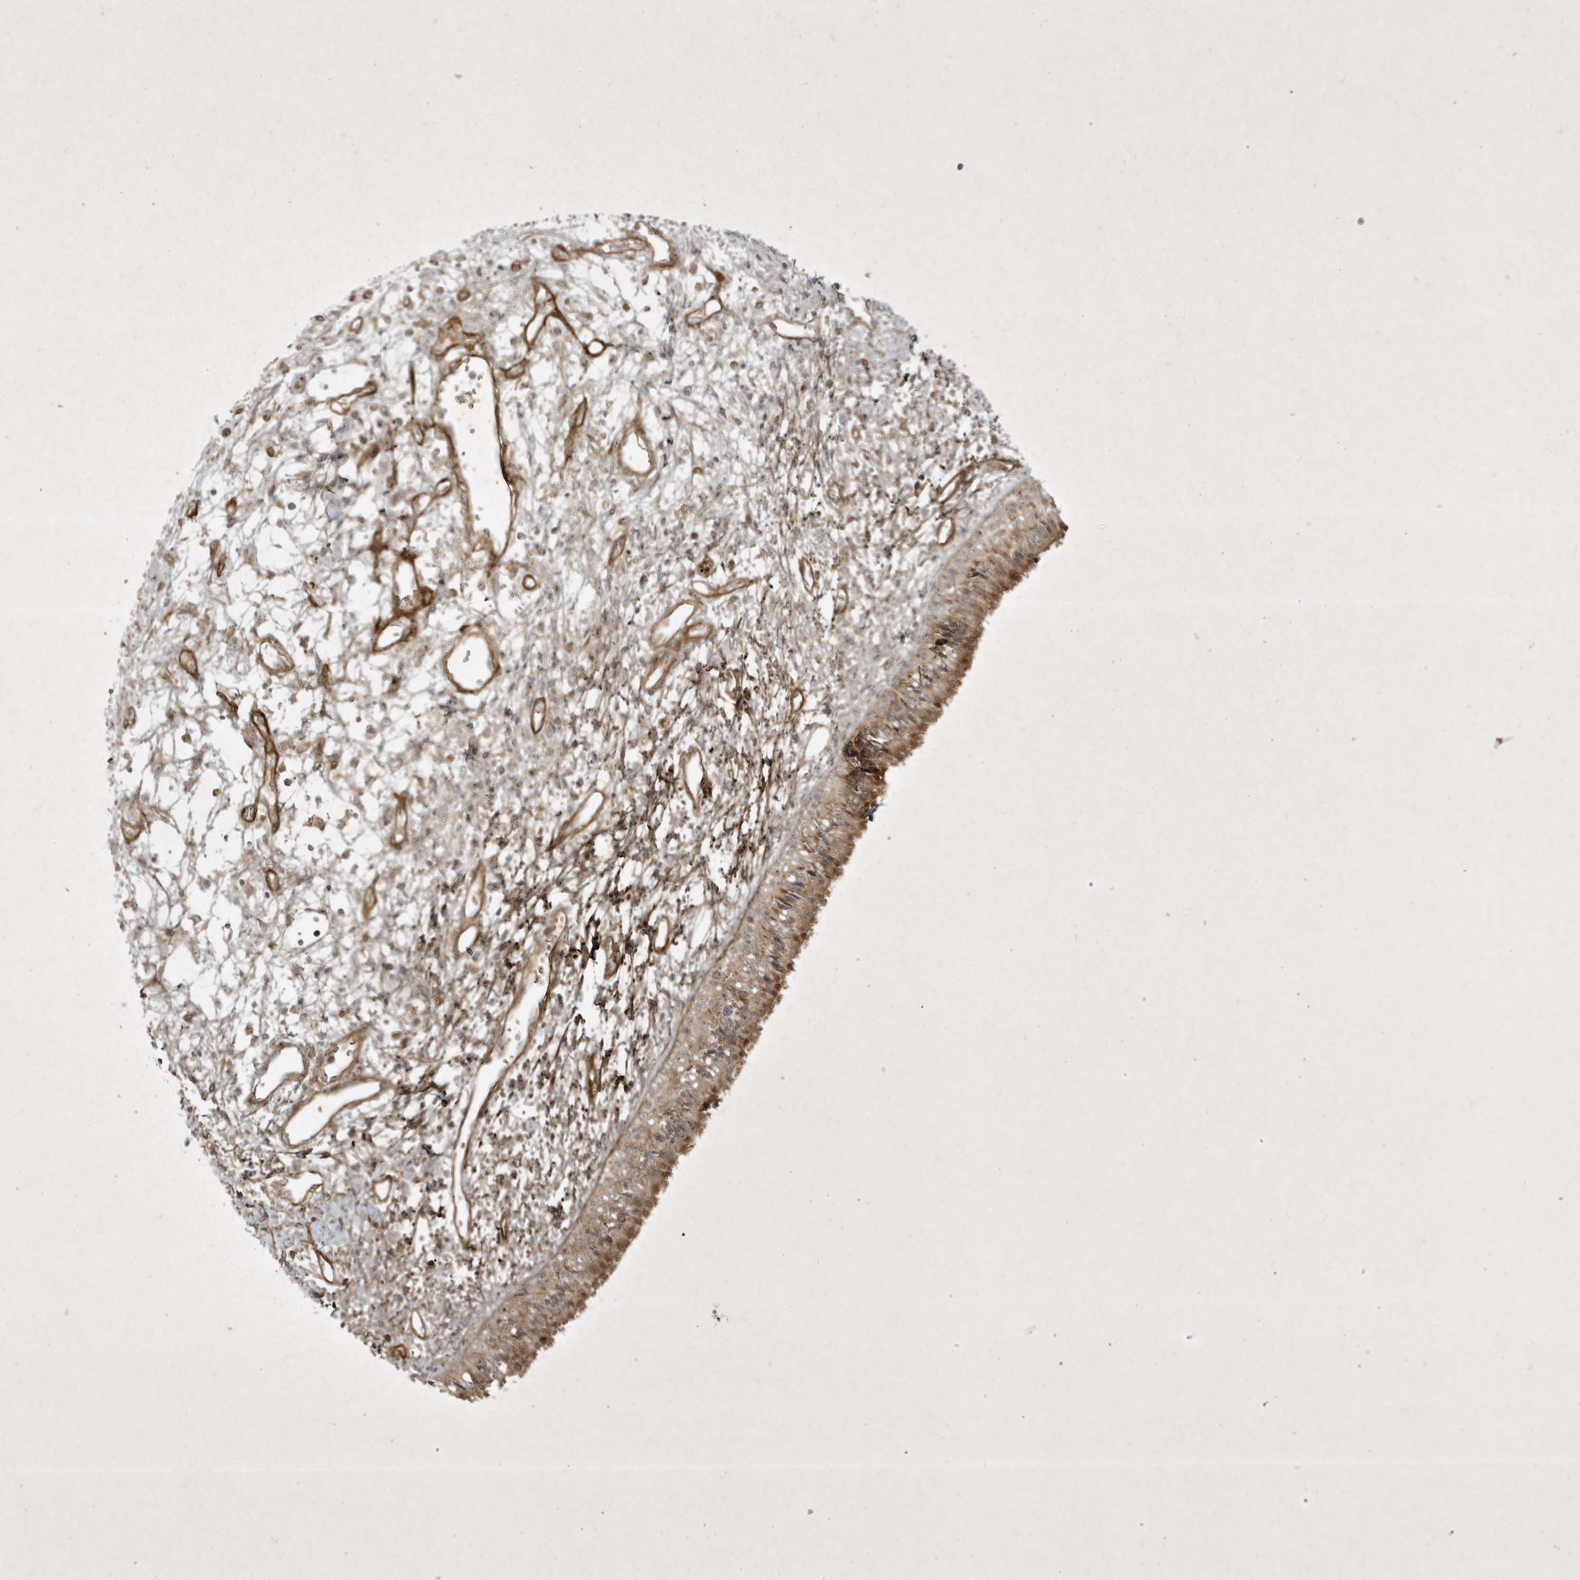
{"staining": {"intensity": "moderate", "quantity": ">75%", "location": "cytoplasmic/membranous"}, "tissue": "nasopharynx", "cell_type": "Respiratory epithelial cells", "image_type": "normal", "snomed": [{"axis": "morphology", "description": "Normal tissue, NOS"}, {"axis": "topography", "description": "Nasopharynx"}], "caption": "Immunohistochemistry (IHC) image of normal nasopharynx: nasopharynx stained using immunohistochemistry (IHC) displays medium levels of moderate protein expression localized specifically in the cytoplasmic/membranous of respiratory epithelial cells, appearing as a cytoplasmic/membranous brown color.", "gene": "FAM83C", "patient": {"sex": "male", "age": 22}}